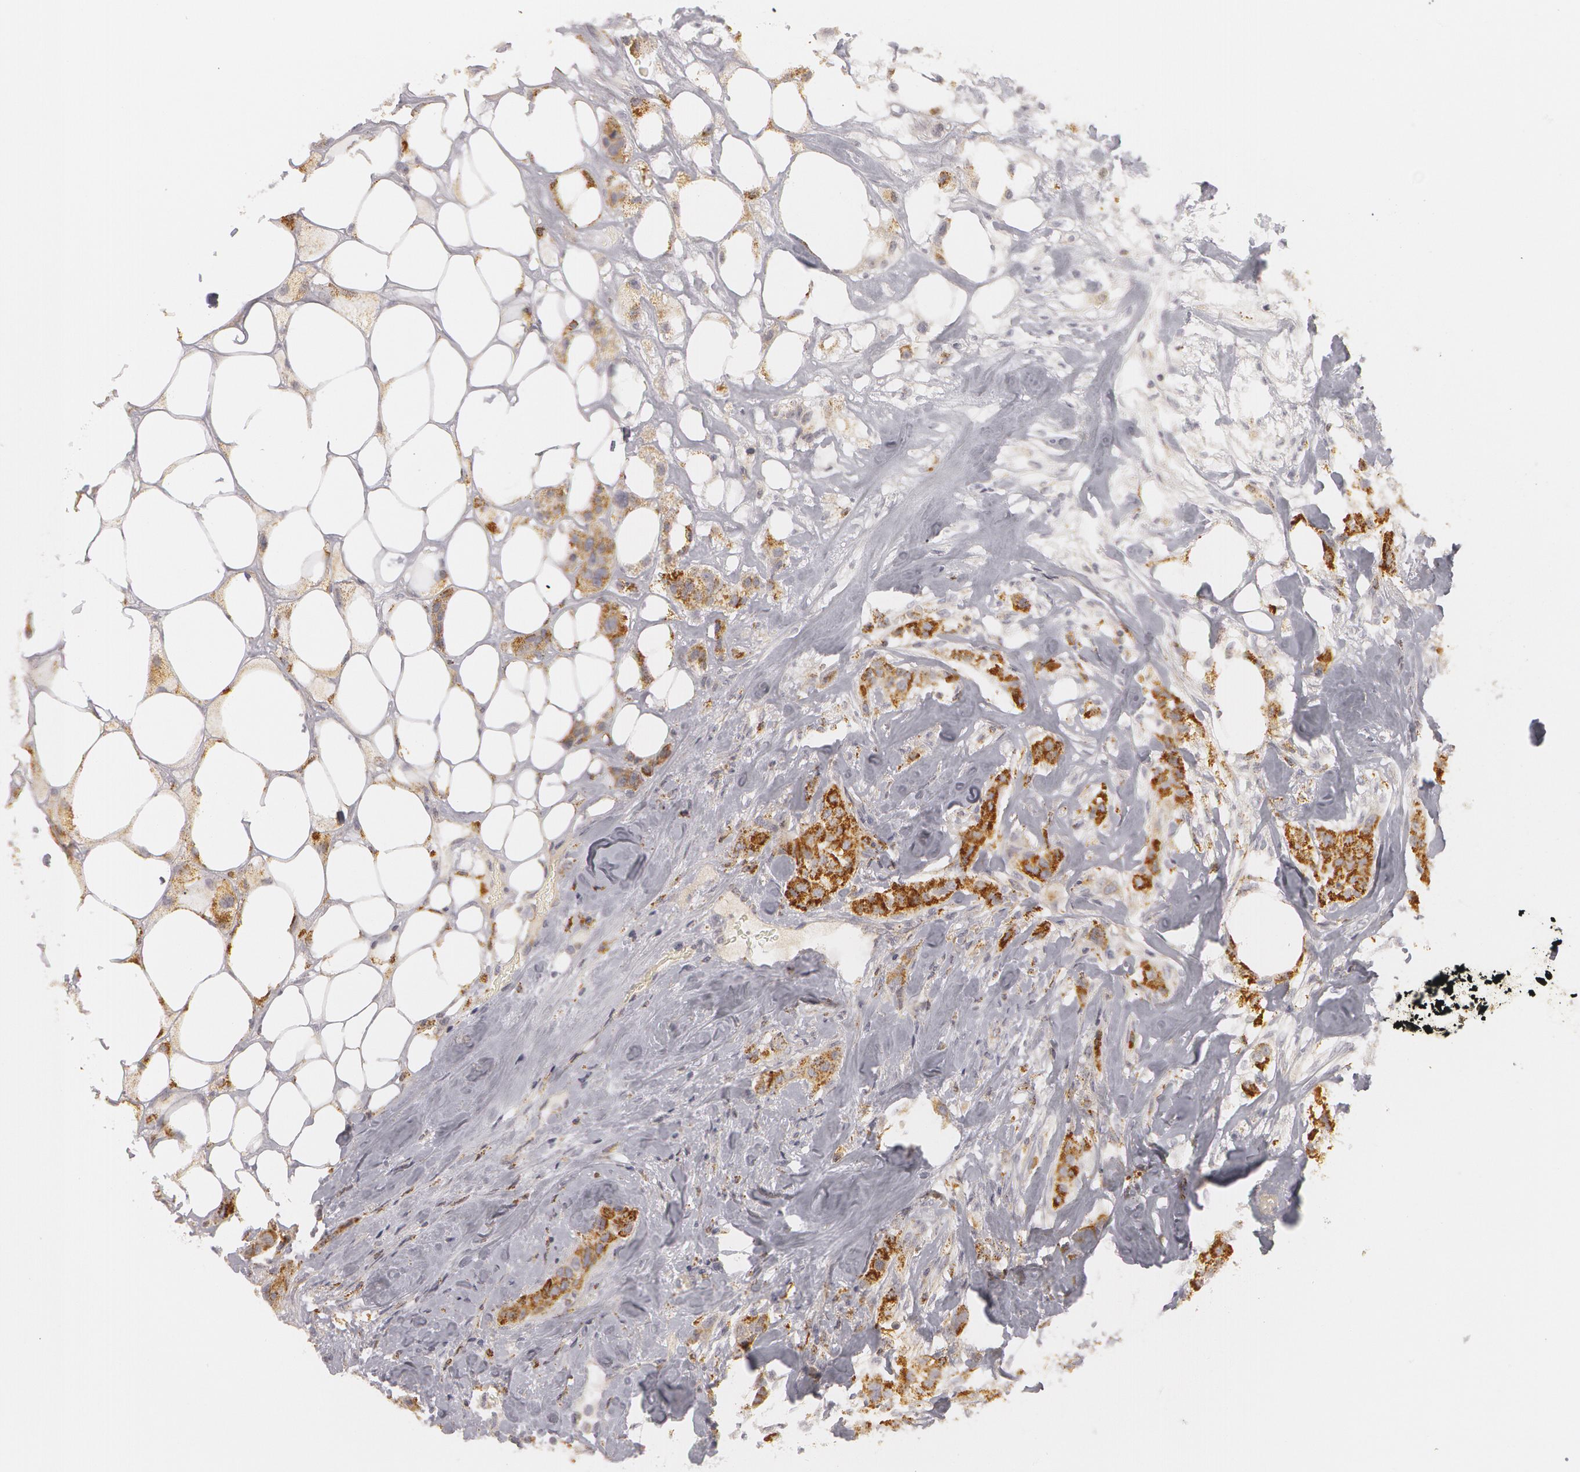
{"staining": {"intensity": "strong", "quantity": "25%-75%", "location": "cytoplasmic/membranous"}, "tissue": "breast cancer", "cell_type": "Tumor cells", "image_type": "cancer", "snomed": [{"axis": "morphology", "description": "Duct carcinoma"}, {"axis": "topography", "description": "Breast"}], "caption": "A high amount of strong cytoplasmic/membranous staining is present in approximately 25%-75% of tumor cells in infiltrating ductal carcinoma (breast) tissue.", "gene": "C7", "patient": {"sex": "female", "age": 45}}